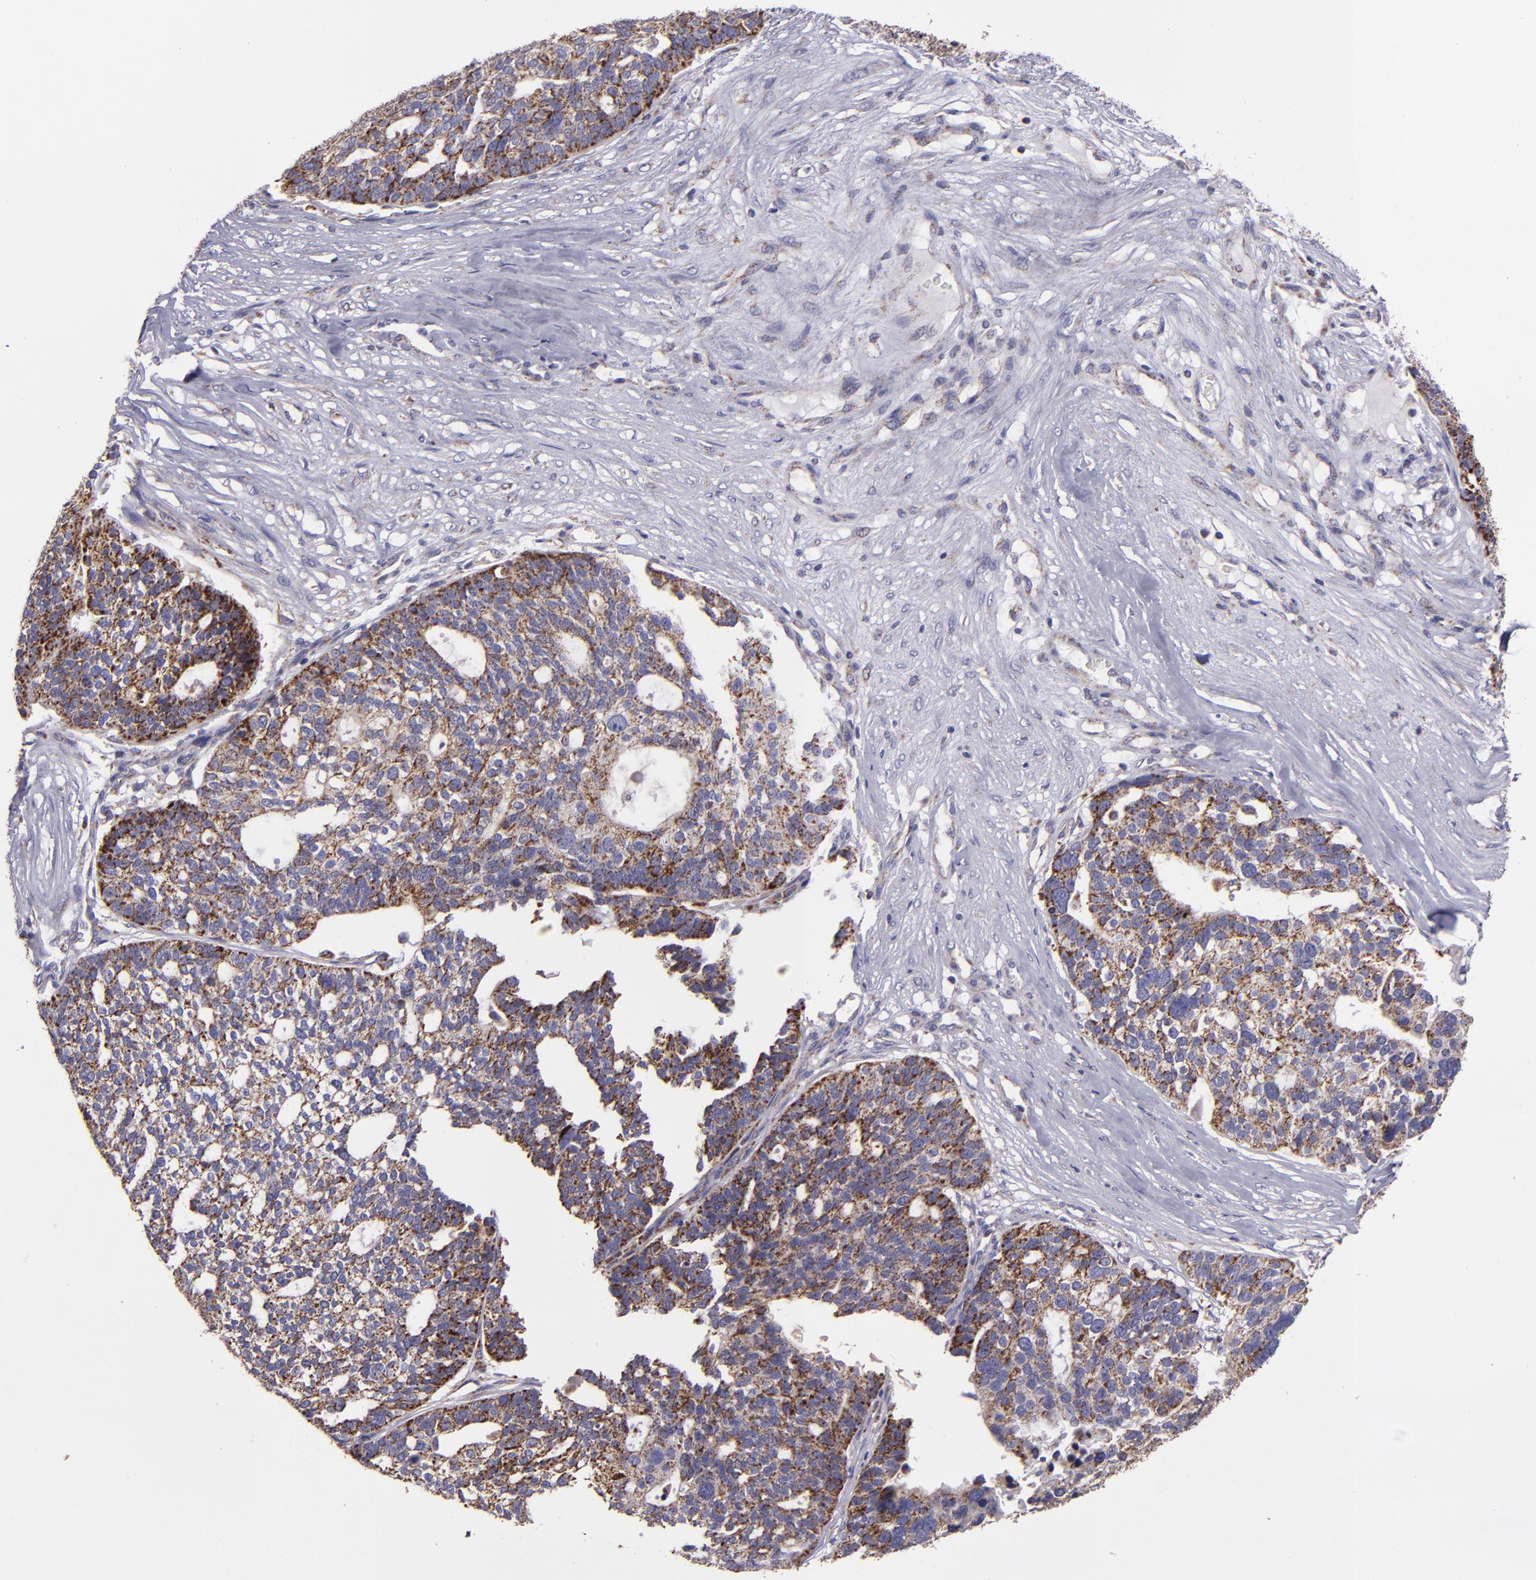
{"staining": {"intensity": "moderate", "quantity": "25%-75%", "location": "cytoplasmic/membranous"}, "tissue": "ovarian cancer", "cell_type": "Tumor cells", "image_type": "cancer", "snomed": [{"axis": "morphology", "description": "Cystadenocarcinoma, serous, NOS"}, {"axis": "topography", "description": "Ovary"}], "caption": "Protein expression analysis of serous cystadenocarcinoma (ovarian) shows moderate cytoplasmic/membranous positivity in about 25%-75% of tumor cells. The staining was performed using DAB to visualize the protein expression in brown, while the nuclei were stained in blue with hematoxylin (Magnification: 20x).", "gene": "HSPD1", "patient": {"sex": "female", "age": 59}}